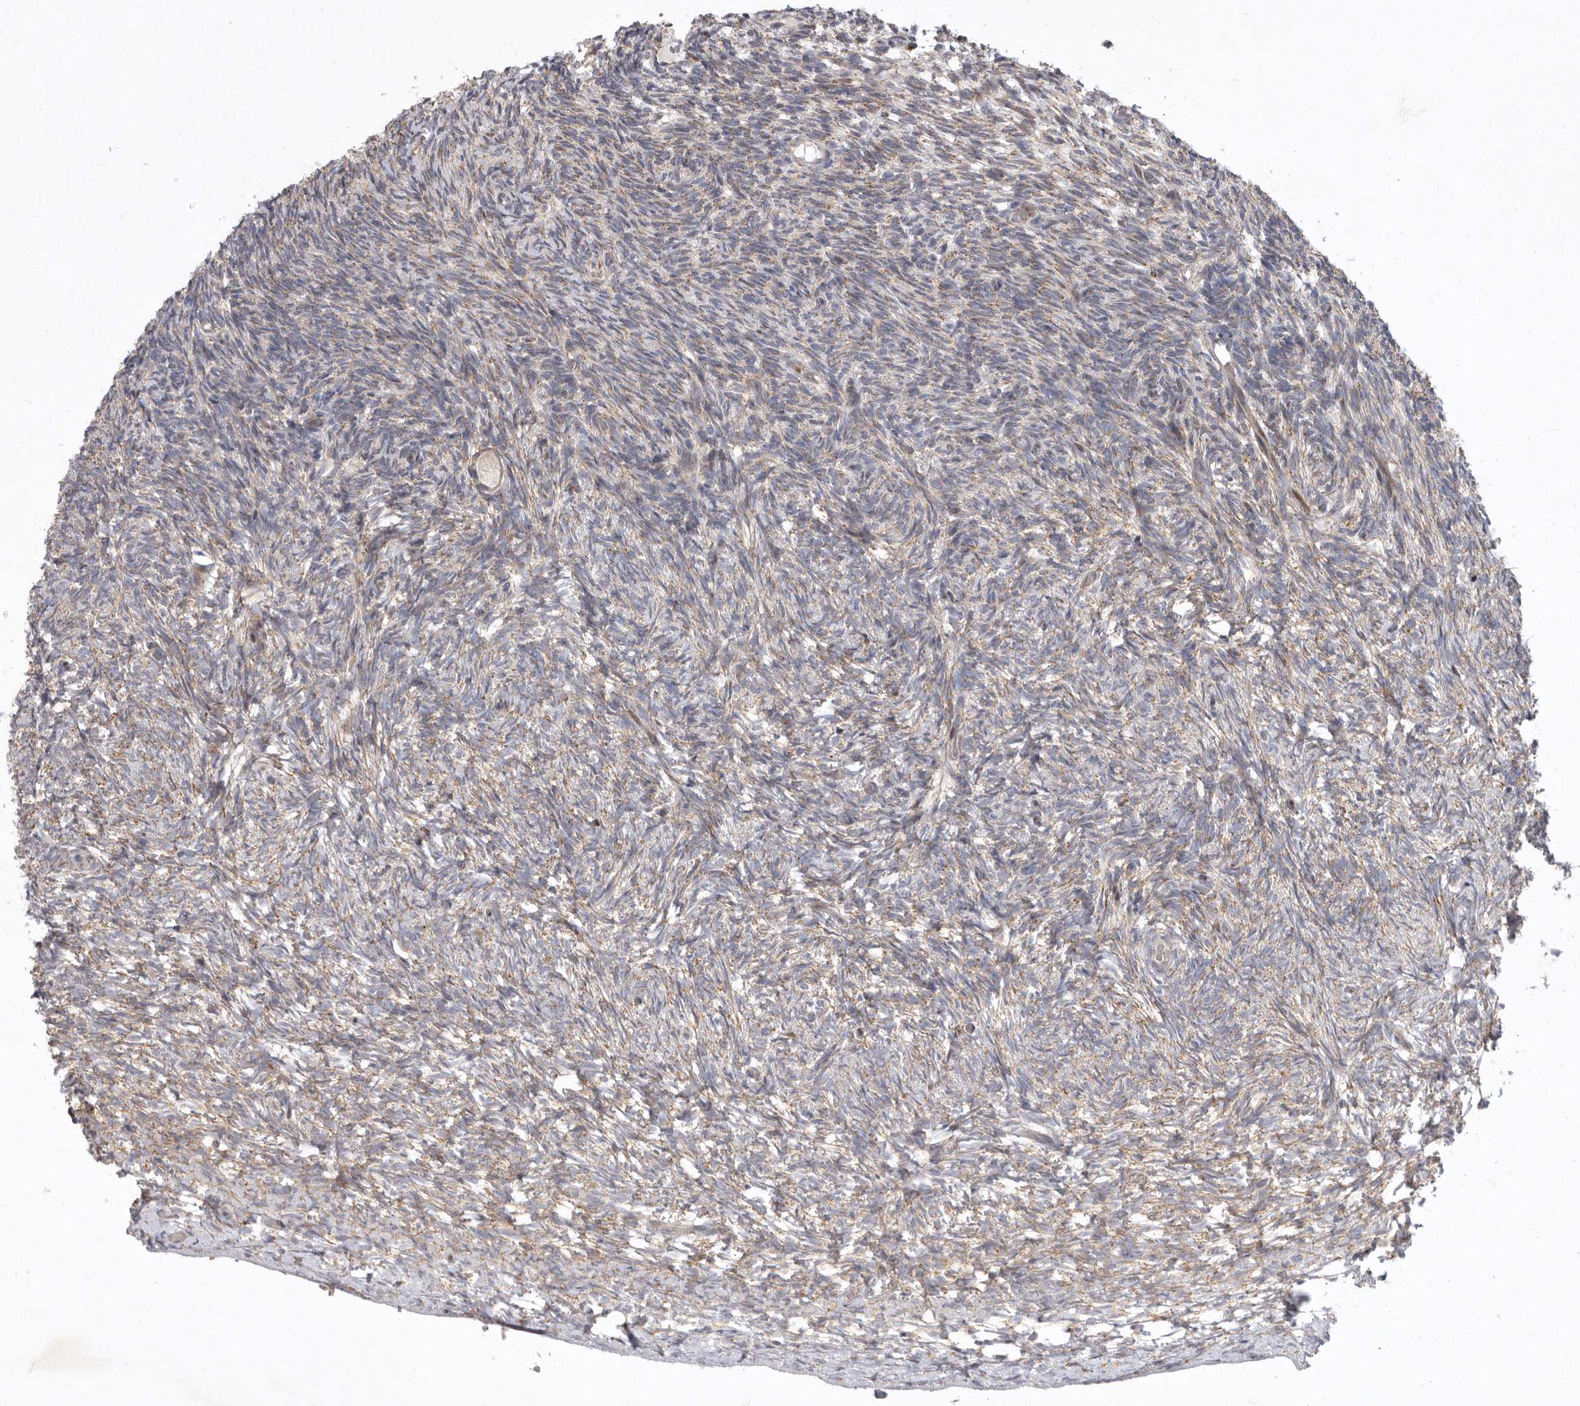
{"staining": {"intensity": "weak", "quantity": "25%-75%", "location": "cytoplasmic/membranous"}, "tissue": "ovary", "cell_type": "Follicle cells", "image_type": "normal", "snomed": [{"axis": "morphology", "description": "Normal tissue, NOS"}, {"axis": "topography", "description": "Ovary"}], "caption": "Immunohistochemical staining of benign ovary reveals 25%-75% levels of weak cytoplasmic/membranous protein positivity in approximately 25%-75% of follicle cells. Using DAB (brown) and hematoxylin (blue) stains, captured at high magnification using brightfield microscopy.", "gene": "MPZL1", "patient": {"sex": "female", "age": 34}}